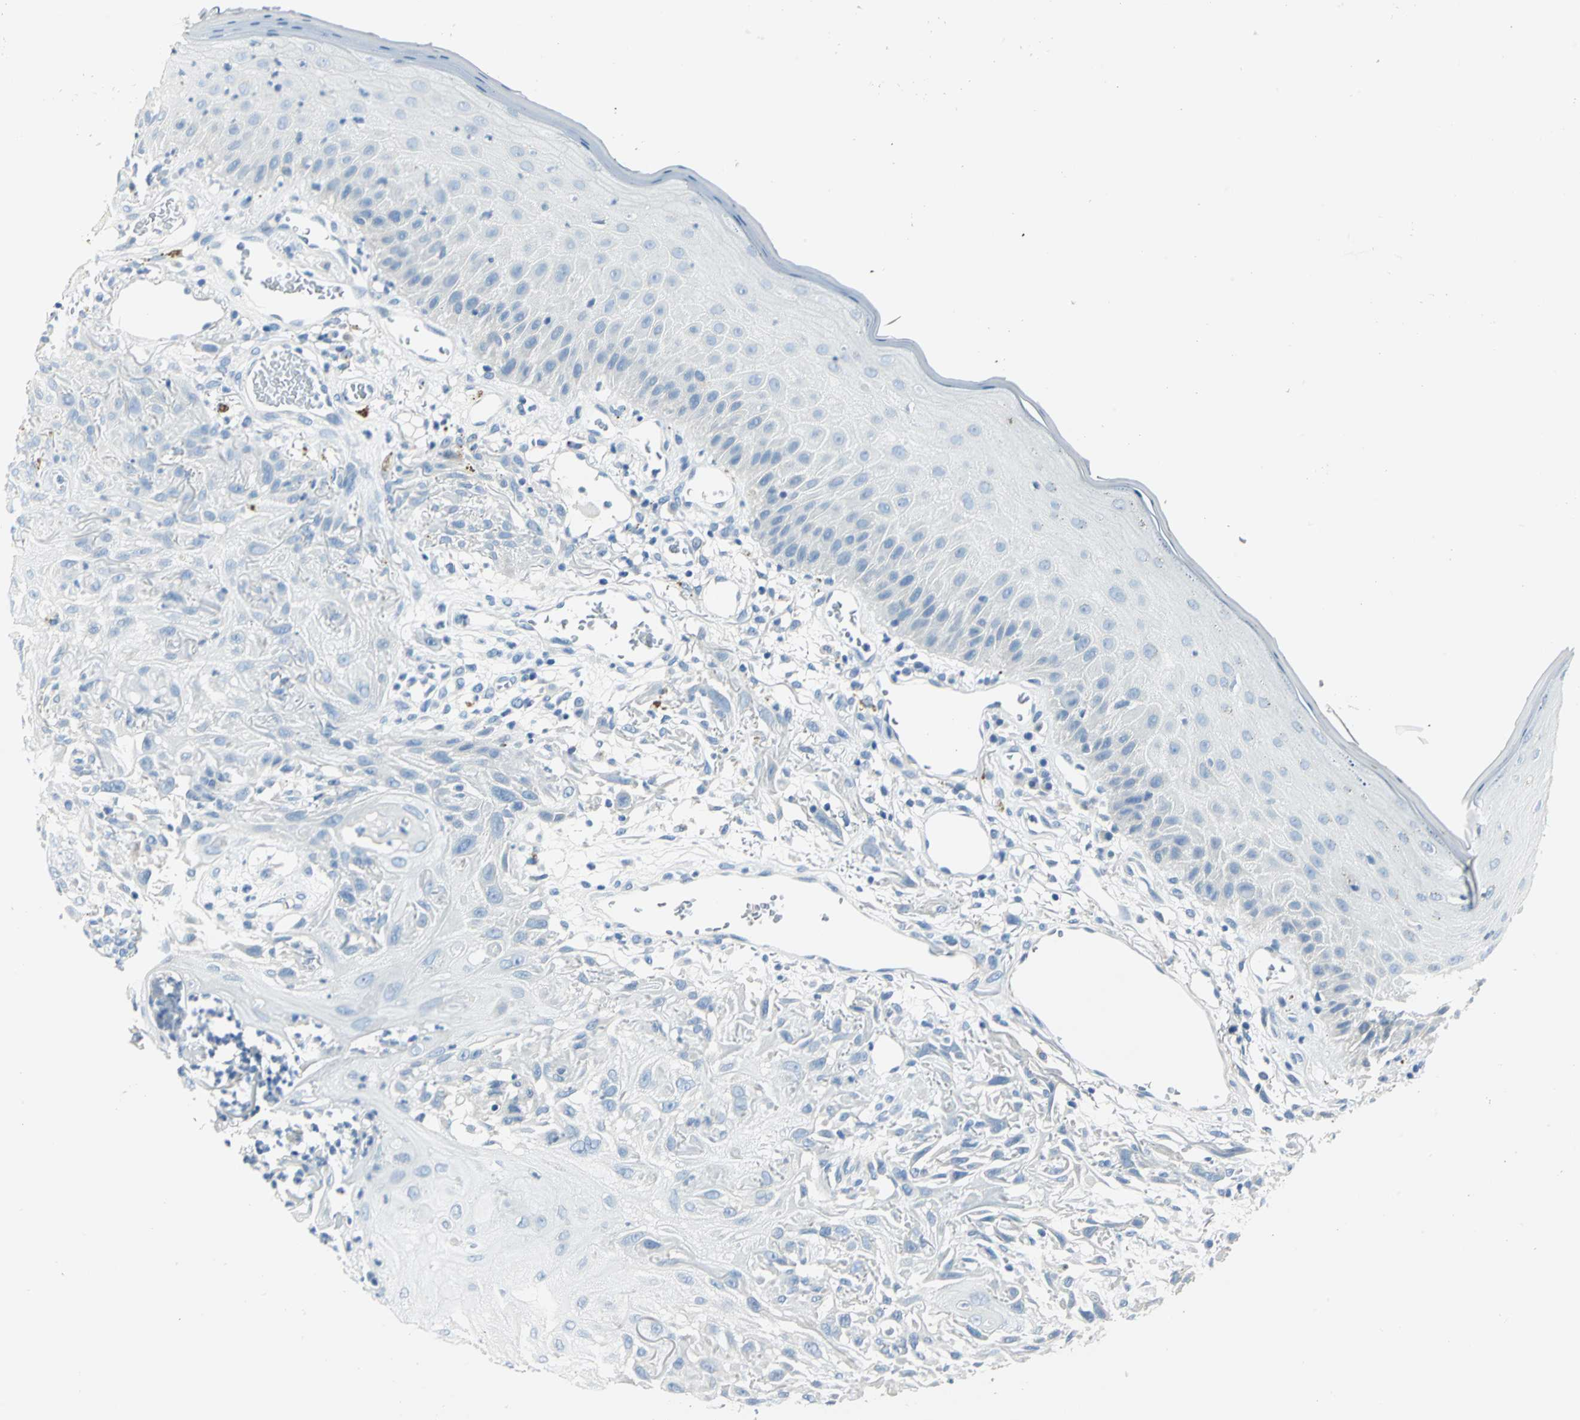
{"staining": {"intensity": "negative", "quantity": "none", "location": "none"}, "tissue": "skin cancer", "cell_type": "Tumor cells", "image_type": "cancer", "snomed": [{"axis": "morphology", "description": "Squamous cell carcinoma, NOS"}, {"axis": "topography", "description": "Skin"}], "caption": "Human skin squamous cell carcinoma stained for a protein using IHC reveals no staining in tumor cells.", "gene": "UCHL1", "patient": {"sex": "female", "age": 59}}